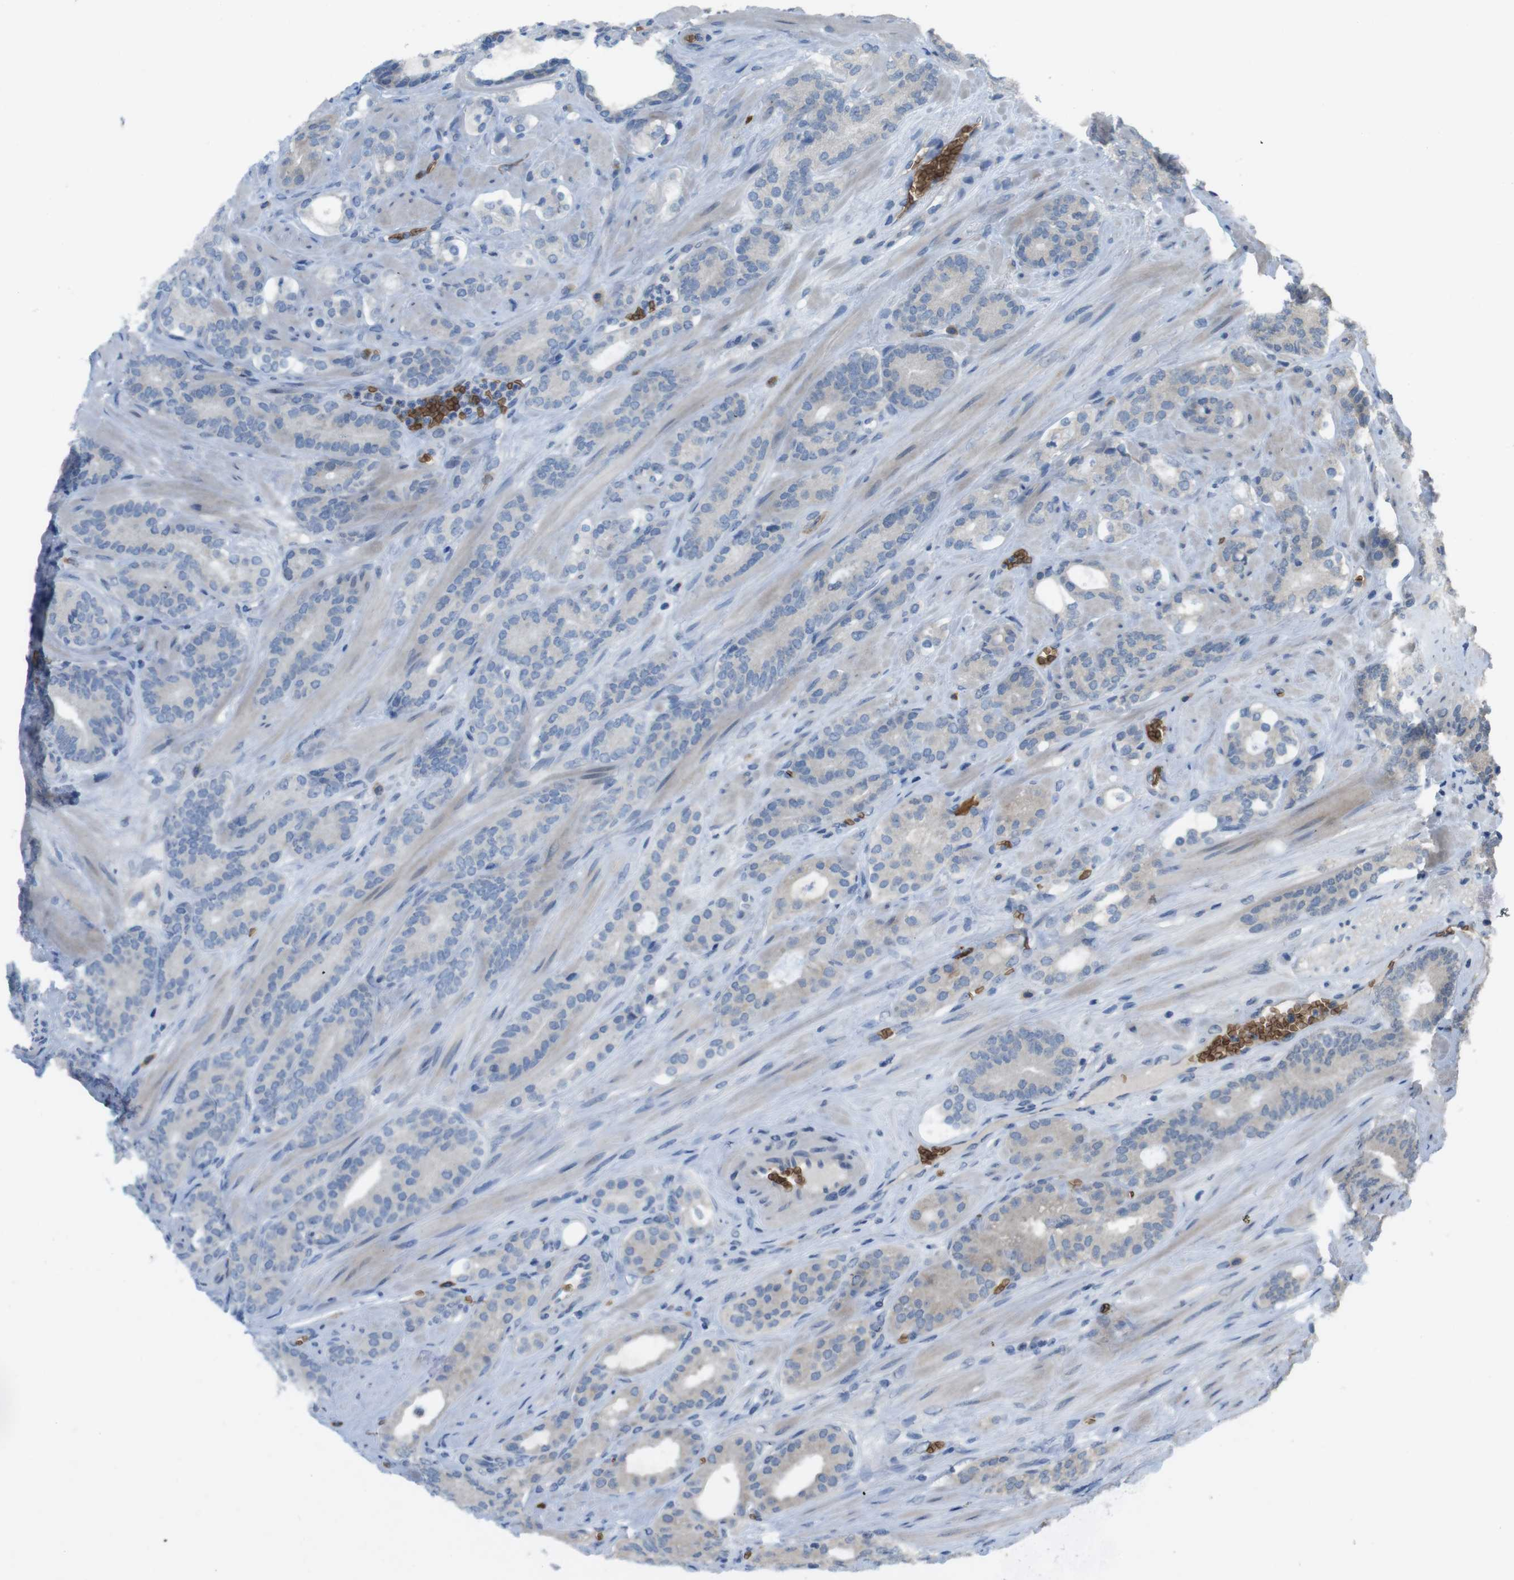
{"staining": {"intensity": "negative", "quantity": "none", "location": "none"}, "tissue": "prostate cancer", "cell_type": "Tumor cells", "image_type": "cancer", "snomed": [{"axis": "morphology", "description": "Adenocarcinoma, Low grade"}, {"axis": "topography", "description": "Prostate"}], "caption": "This is an IHC image of prostate adenocarcinoma (low-grade). There is no staining in tumor cells.", "gene": "GYPA", "patient": {"sex": "male", "age": 63}}